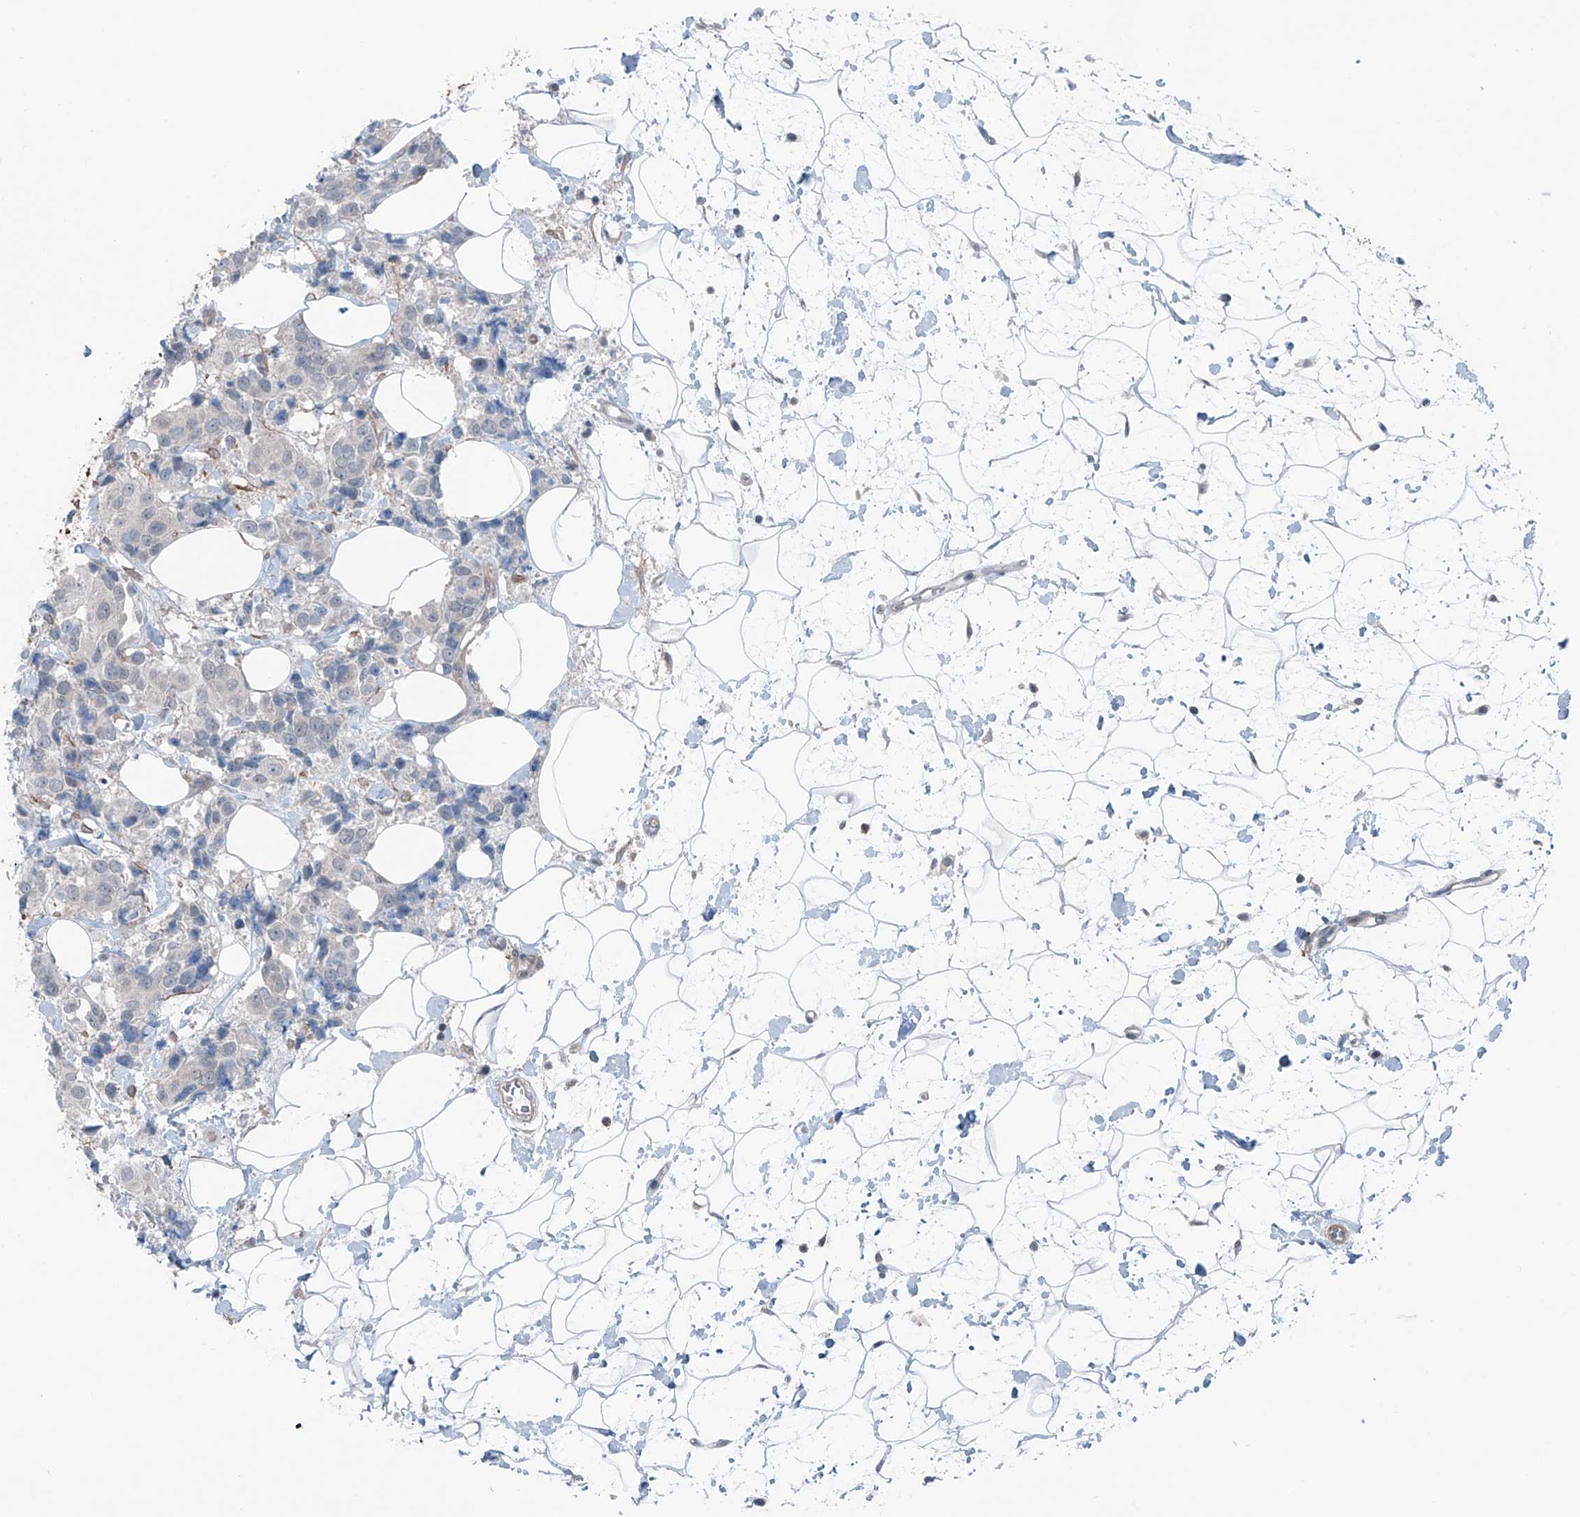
{"staining": {"intensity": "negative", "quantity": "none", "location": "none"}, "tissue": "breast cancer", "cell_type": "Tumor cells", "image_type": "cancer", "snomed": [{"axis": "morphology", "description": "Normal tissue, NOS"}, {"axis": "morphology", "description": "Duct carcinoma"}, {"axis": "topography", "description": "Breast"}], "caption": "The micrograph demonstrates no significant positivity in tumor cells of breast cancer (infiltrating ductal carcinoma).", "gene": "HSPB11", "patient": {"sex": "female", "age": 39}}